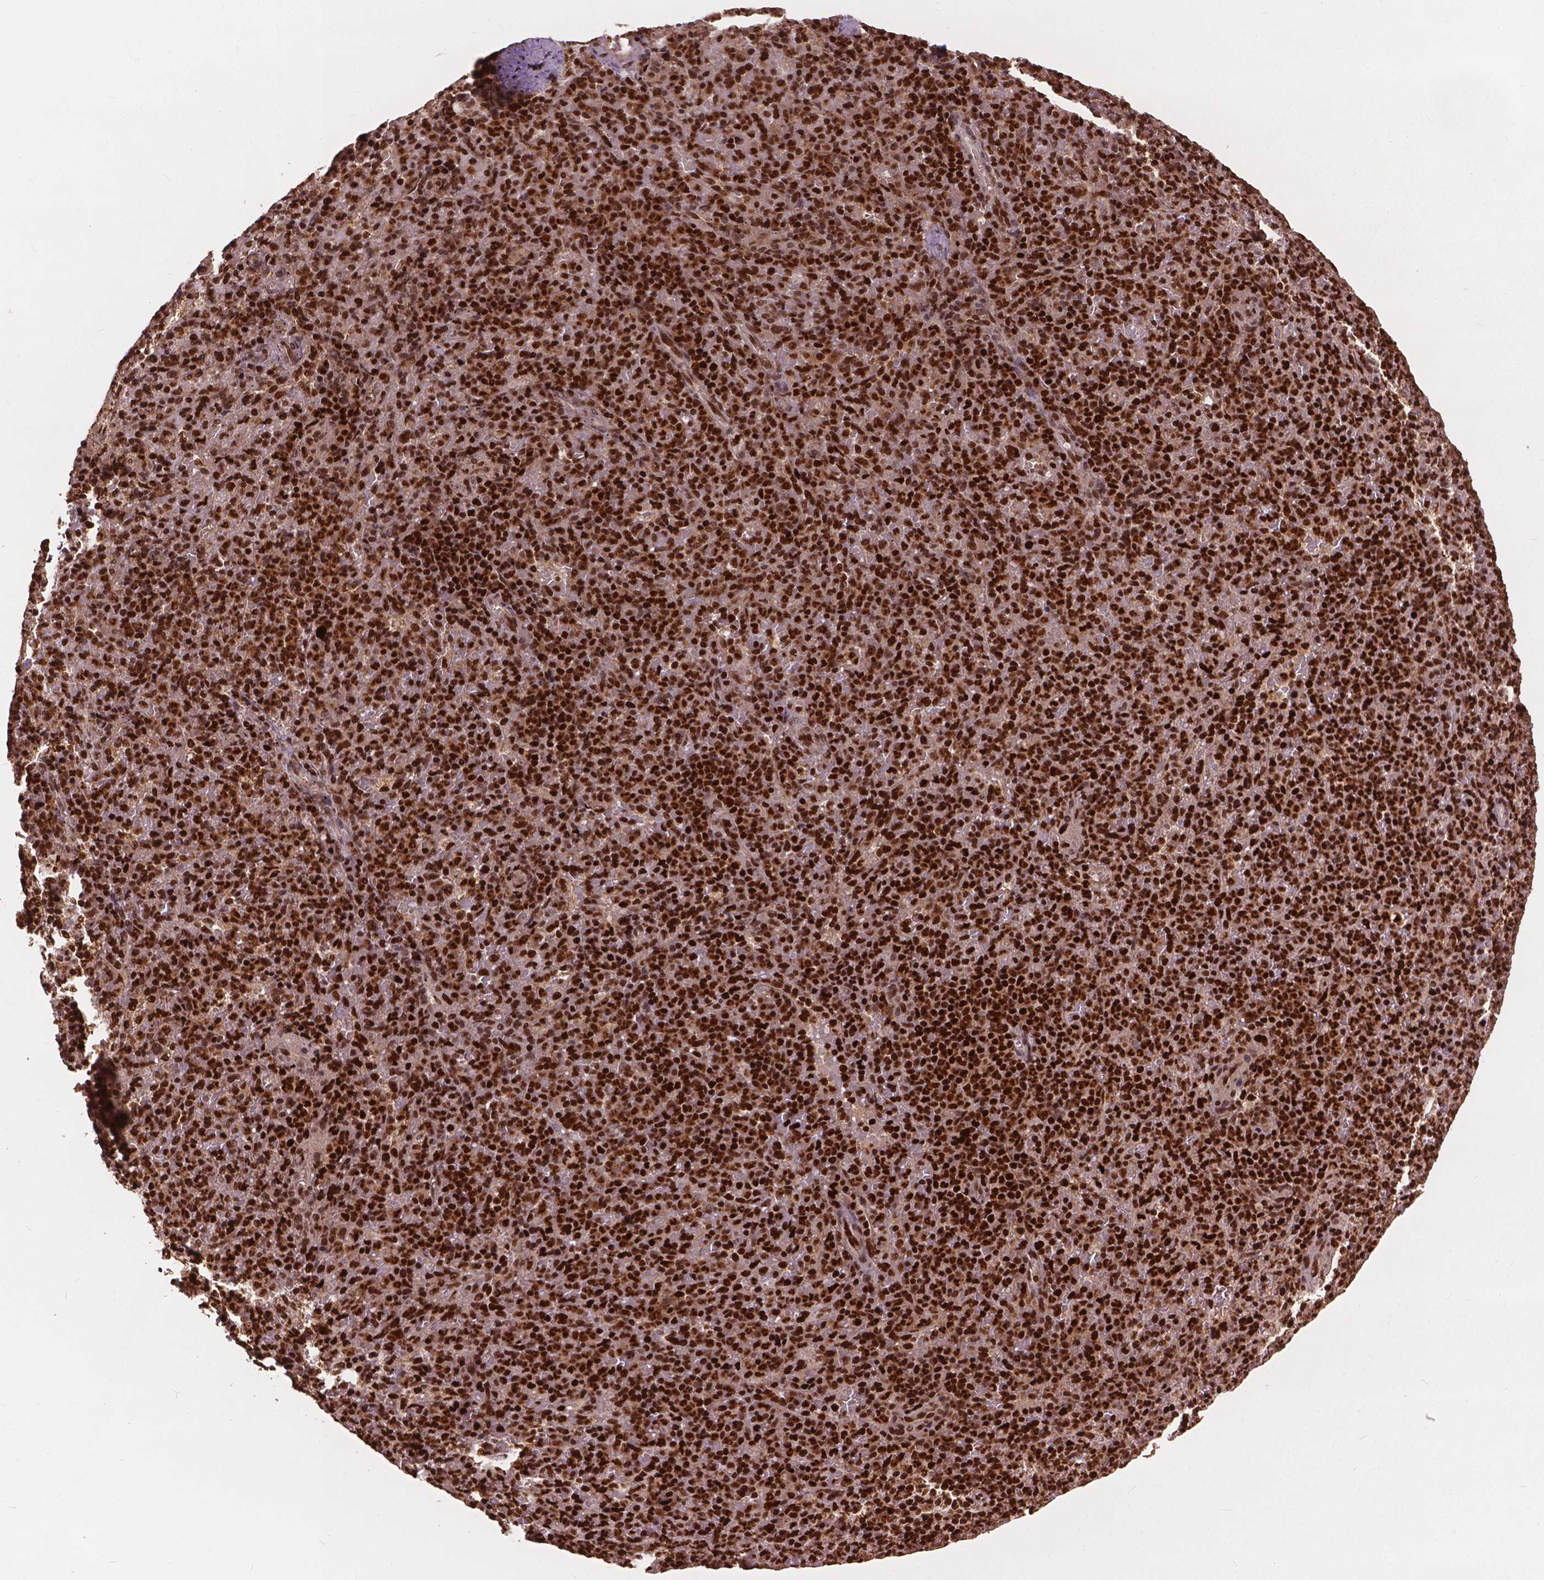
{"staining": {"intensity": "strong", "quantity": ">75%", "location": "nuclear"}, "tissue": "spleen", "cell_type": "Cells in red pulp", "image_type": "normal", "snomed": [{"axis": "morphology", "description": "Normal tissue, NOS"}, {"axis": "topography", "description": "Spleen"}], "caption": "Spleen stained with immunohistochemistry reveals strong nuclear staining in approximately >75% of cells in red pulp.", "gene": "ANP32A", "patient": {"sex": "female", "age": 74}}